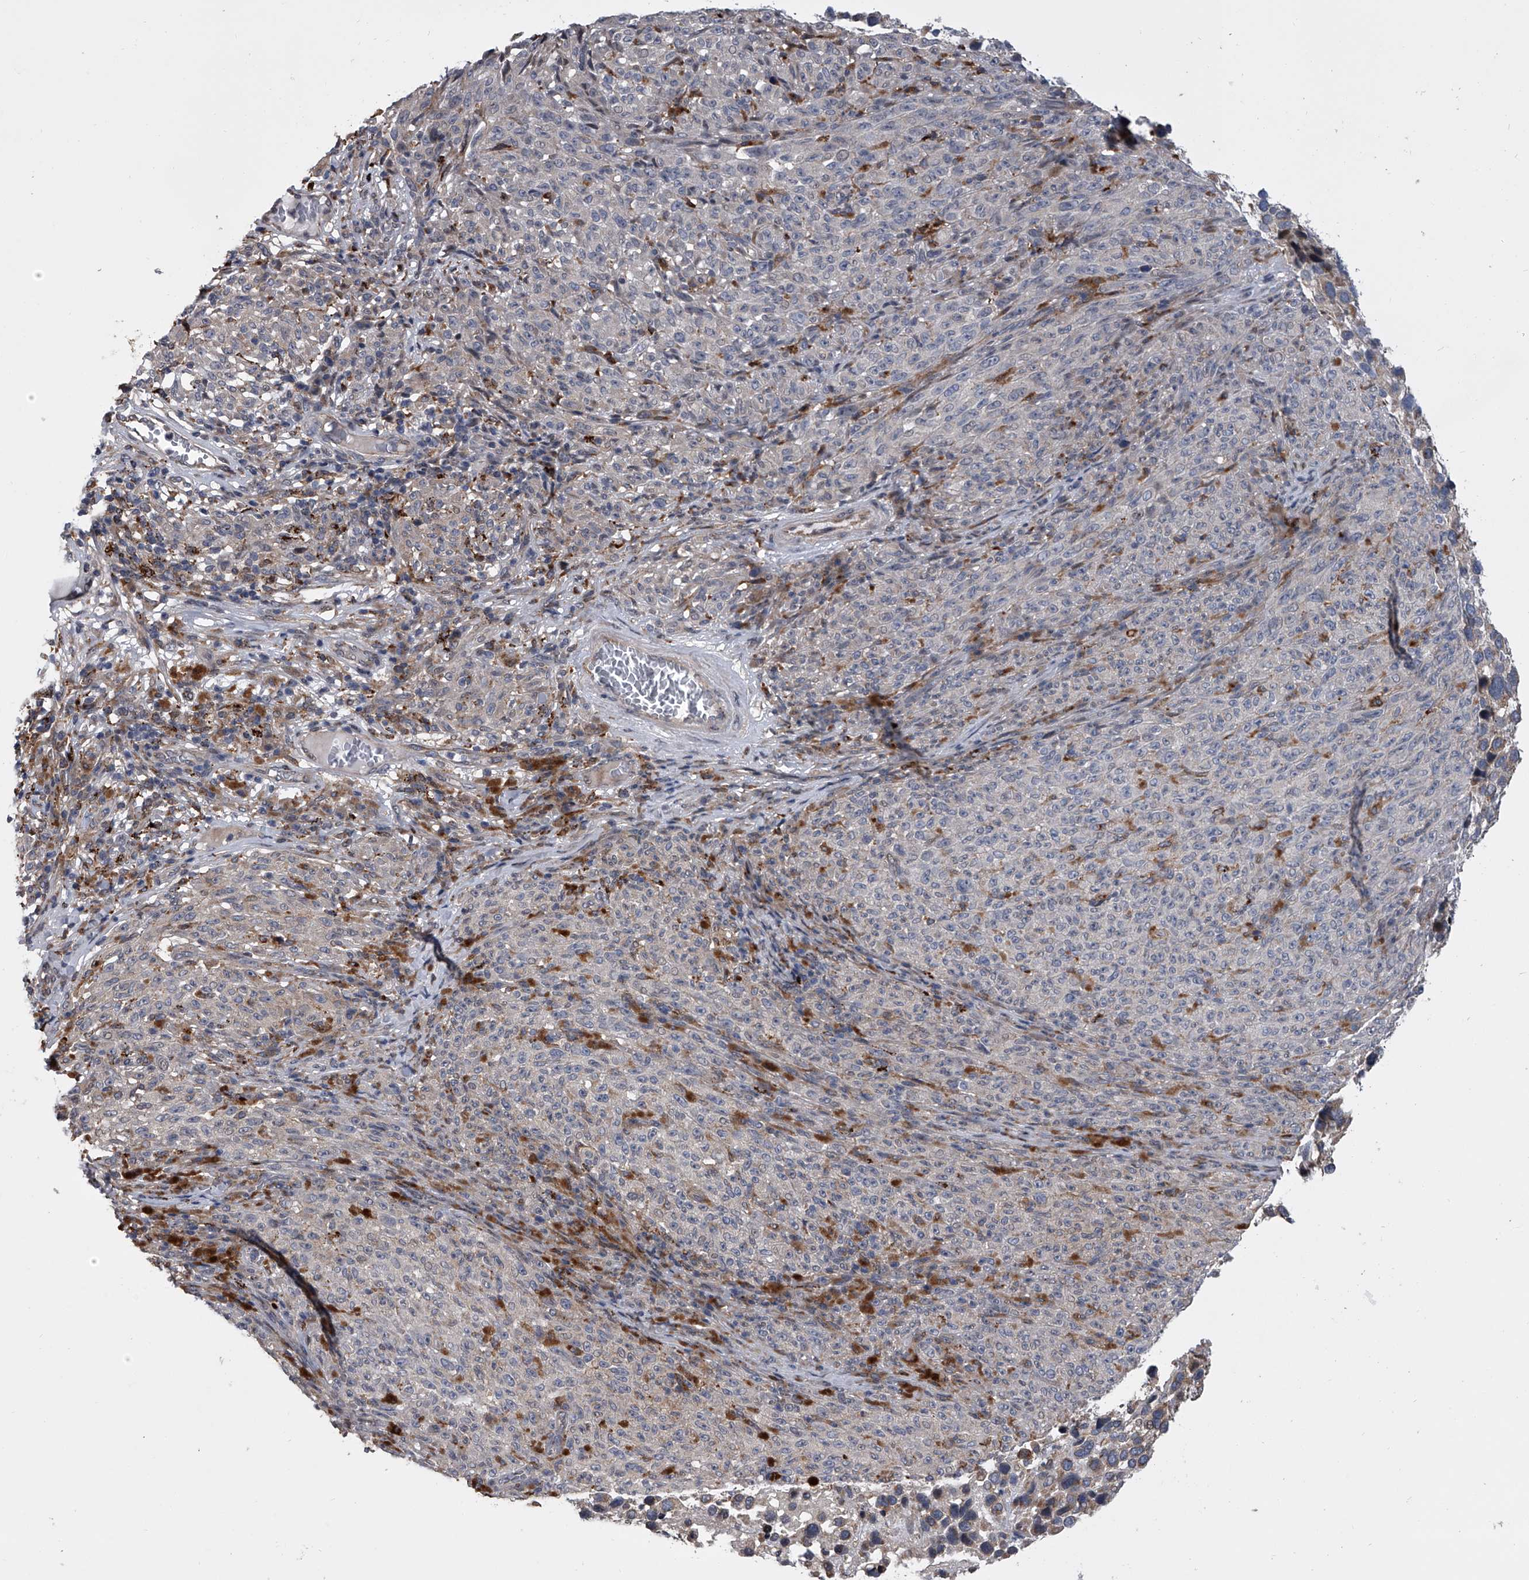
{"staining": {"intensity": "negative", "quantity": "none", "location": "none"}, "tissue": "melanoma", "cell_type": "Tumor cells", "image_type": "cancer", "snomed": [{"axis": "morphology", "description": "Malignant melanoma, NOS"}, {"axis": "topography", "description": "Skin"}], "caption": "An immunohistochemistry (IHC) photomicrograph of malignant melanoma is shown. There is no staining in tumor cells of malignant melanoma.", "gene": "TRIM8", "patient": {"sex": "female", "age": 82}}